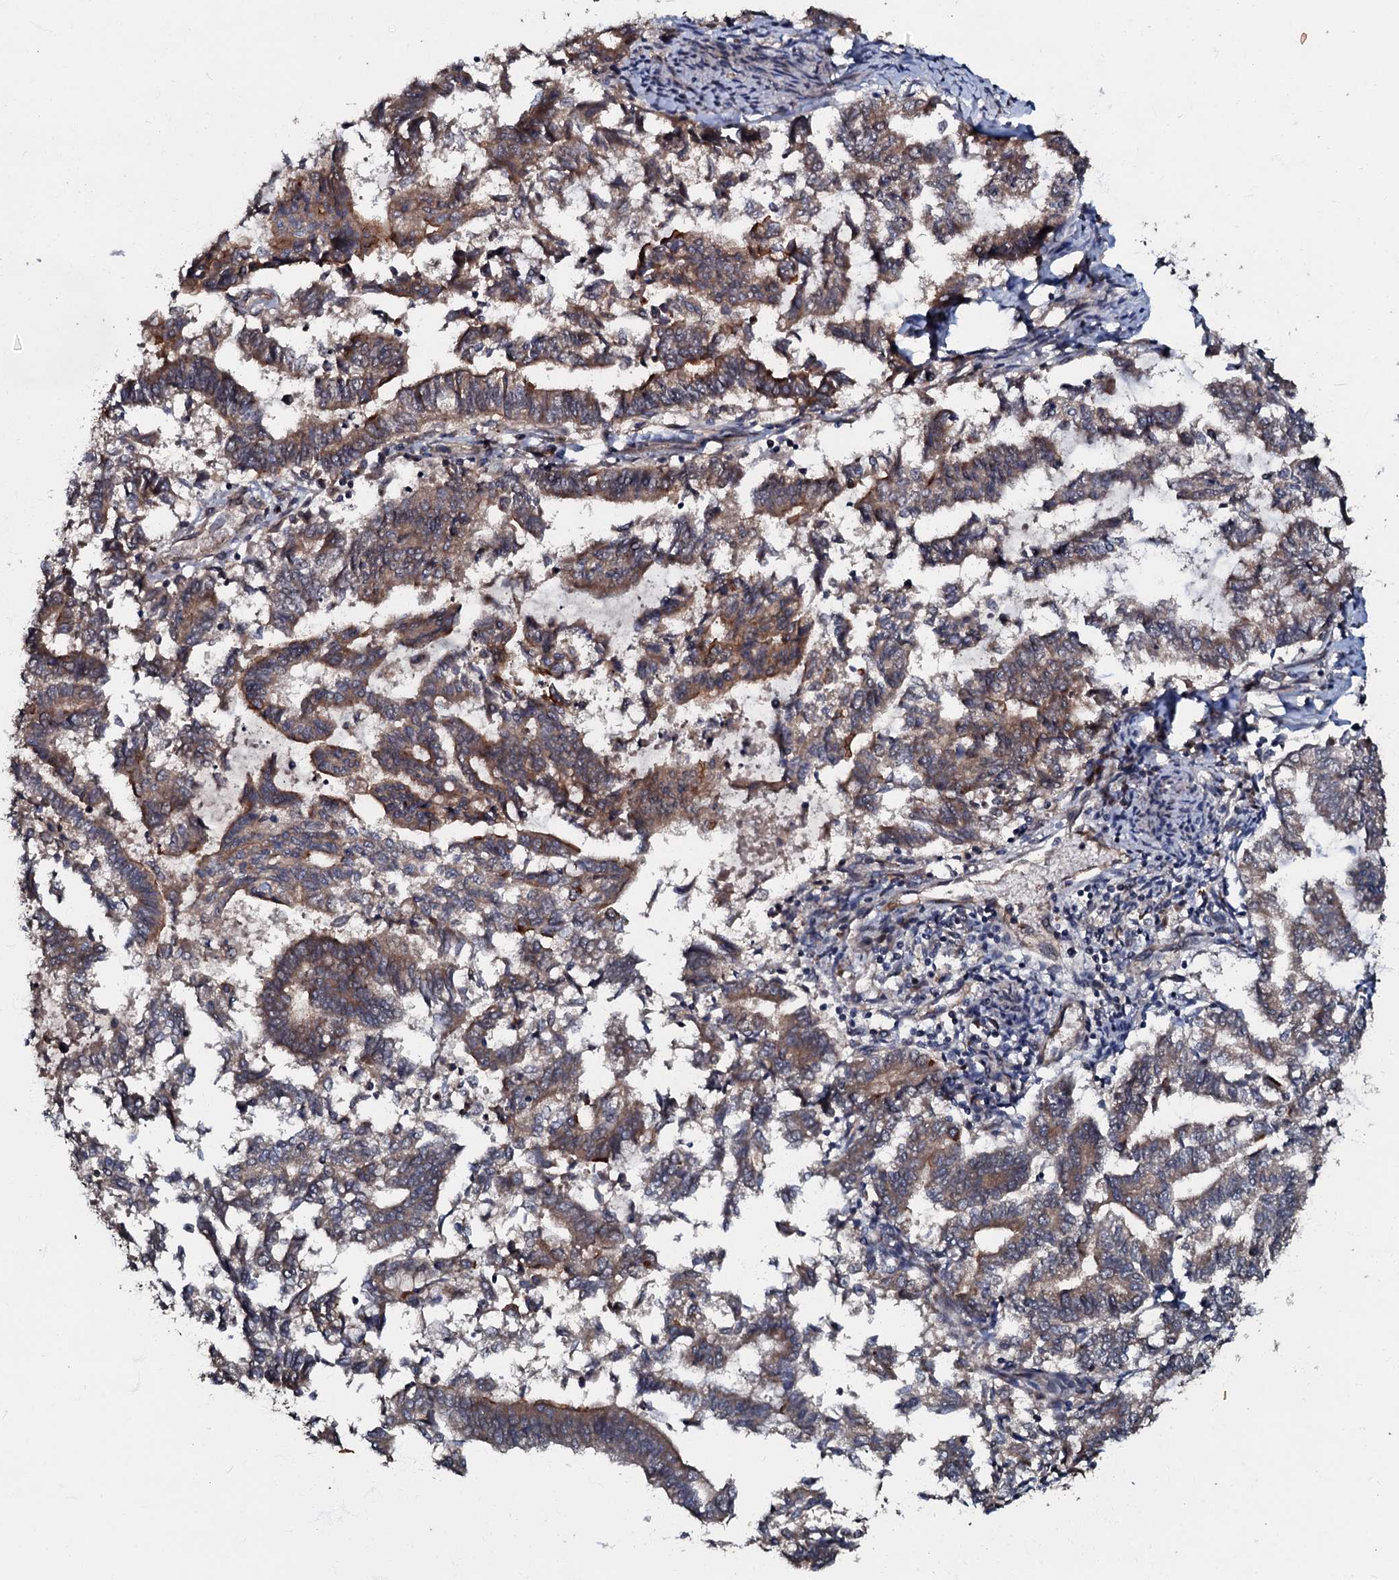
{"staining": {"intensity": "weak", "quantity": ">75%", "location": "cytoplasmic/membranous"}, "tissue": "endometrial cancer", "cell_type": "Tumor cells", "image_type": "cancer", "snomed": [{"axis": "morphology", "description": "Adenocarcinoma, NOS"}, {"axis": "topography", "description": "Endometrium"}], "caption": "The micrograph shows staining of endometrial adenocarcinoma, revealing weak cytoplasmic/membranous protein expression (brown color) within tumor cells.", "gene": "MANSC4", "patient": {"sex": "female", "age": 79}}